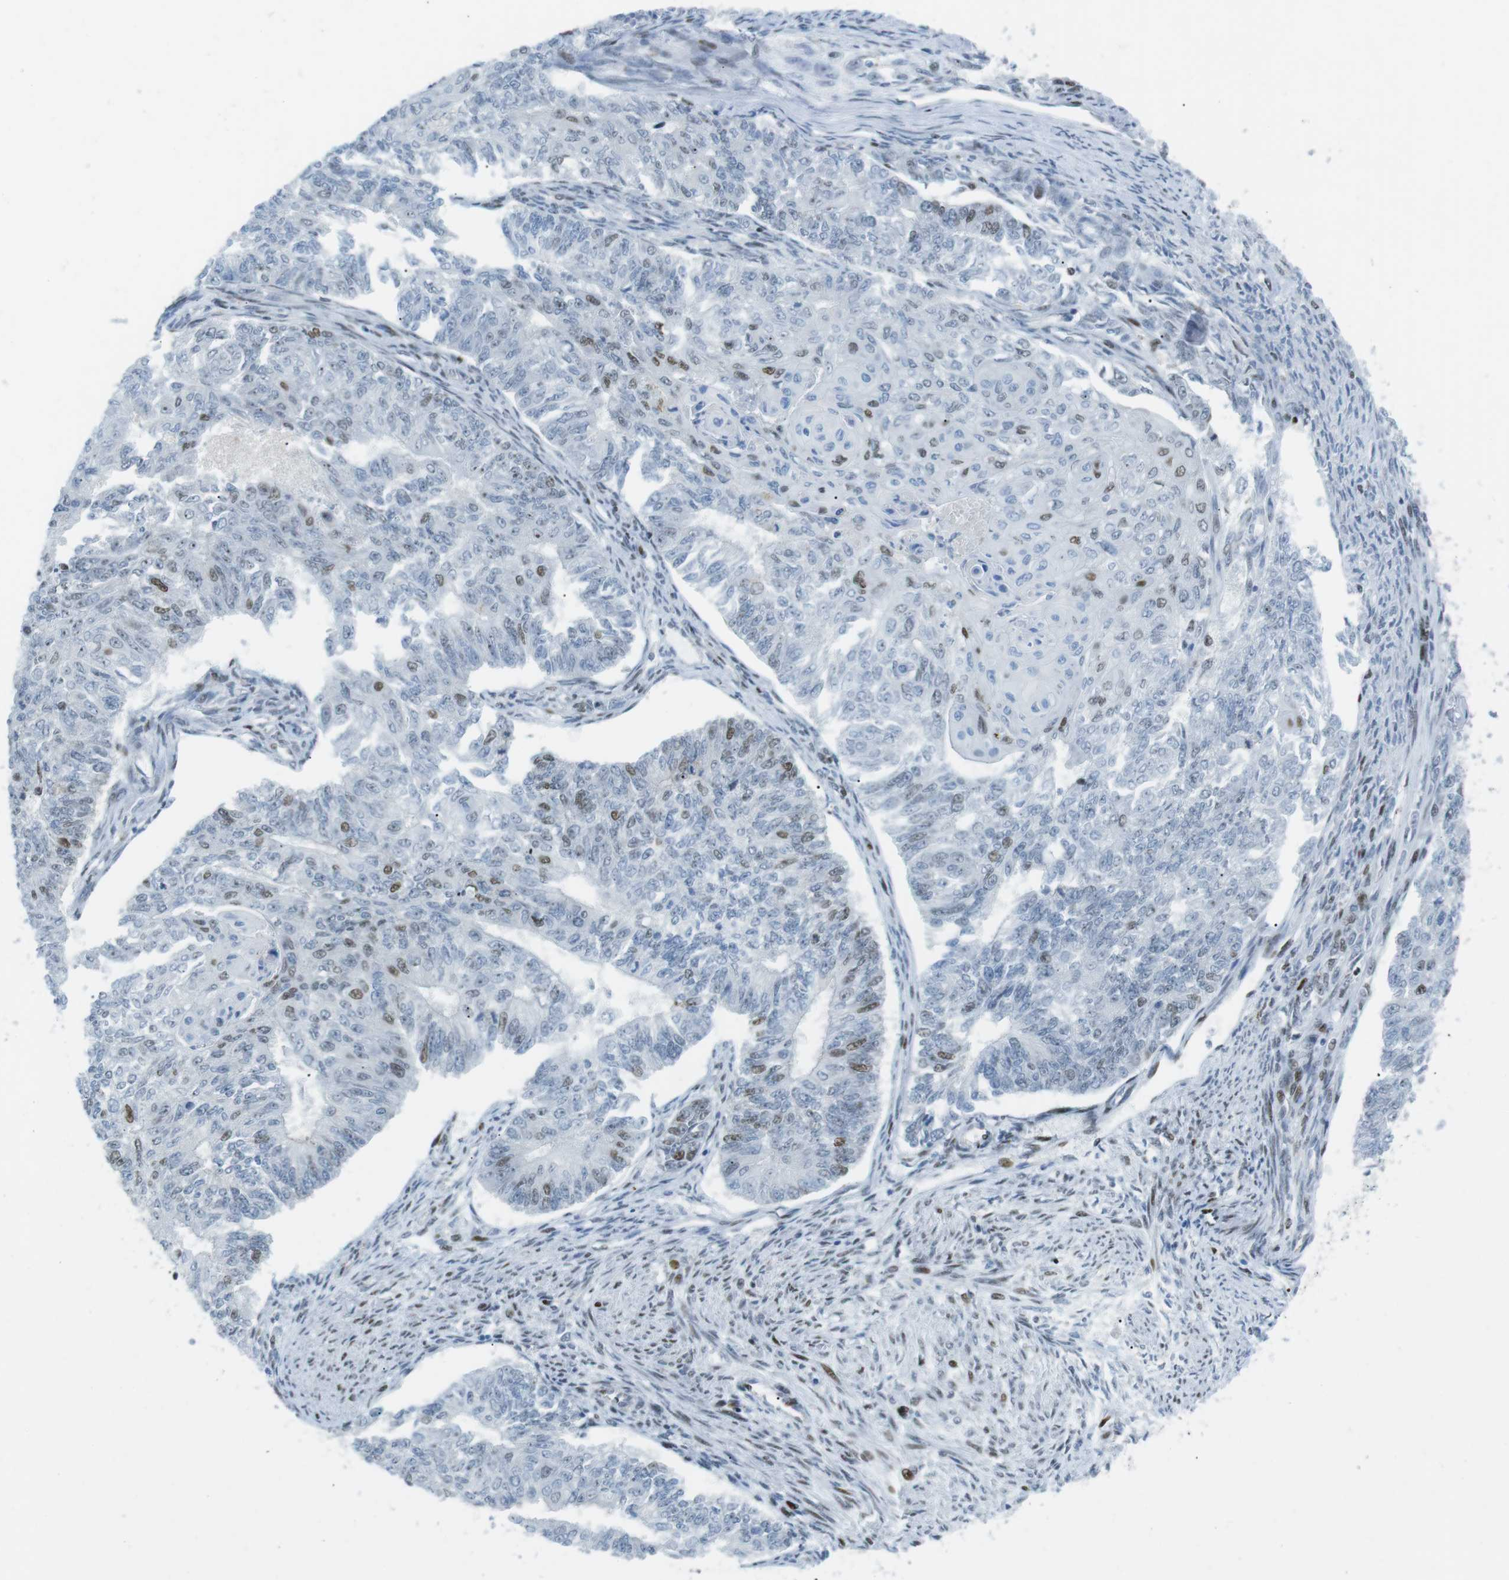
{"staining": {"intensity": "strong", "quantity": "<25%", "location": "nuclear"}, "tissue": "endometrial cancer", "cell_type": "Tumor cells", "image_type": "cancer", "snomed": [{"axis": "morphology", "description": "Adenocarcinoma, NOS"}, {"axis": "topography", "description": "Endometrium"}], "caption": "This photomicrograph shows immunohistochemistry staining of human adenocarcinoma (endometrial), with medium strong nuclear staining in approximately <25% of tumor cells.", "gene": "ARID1A", "patient": {"sex": "female", "age": 32}}